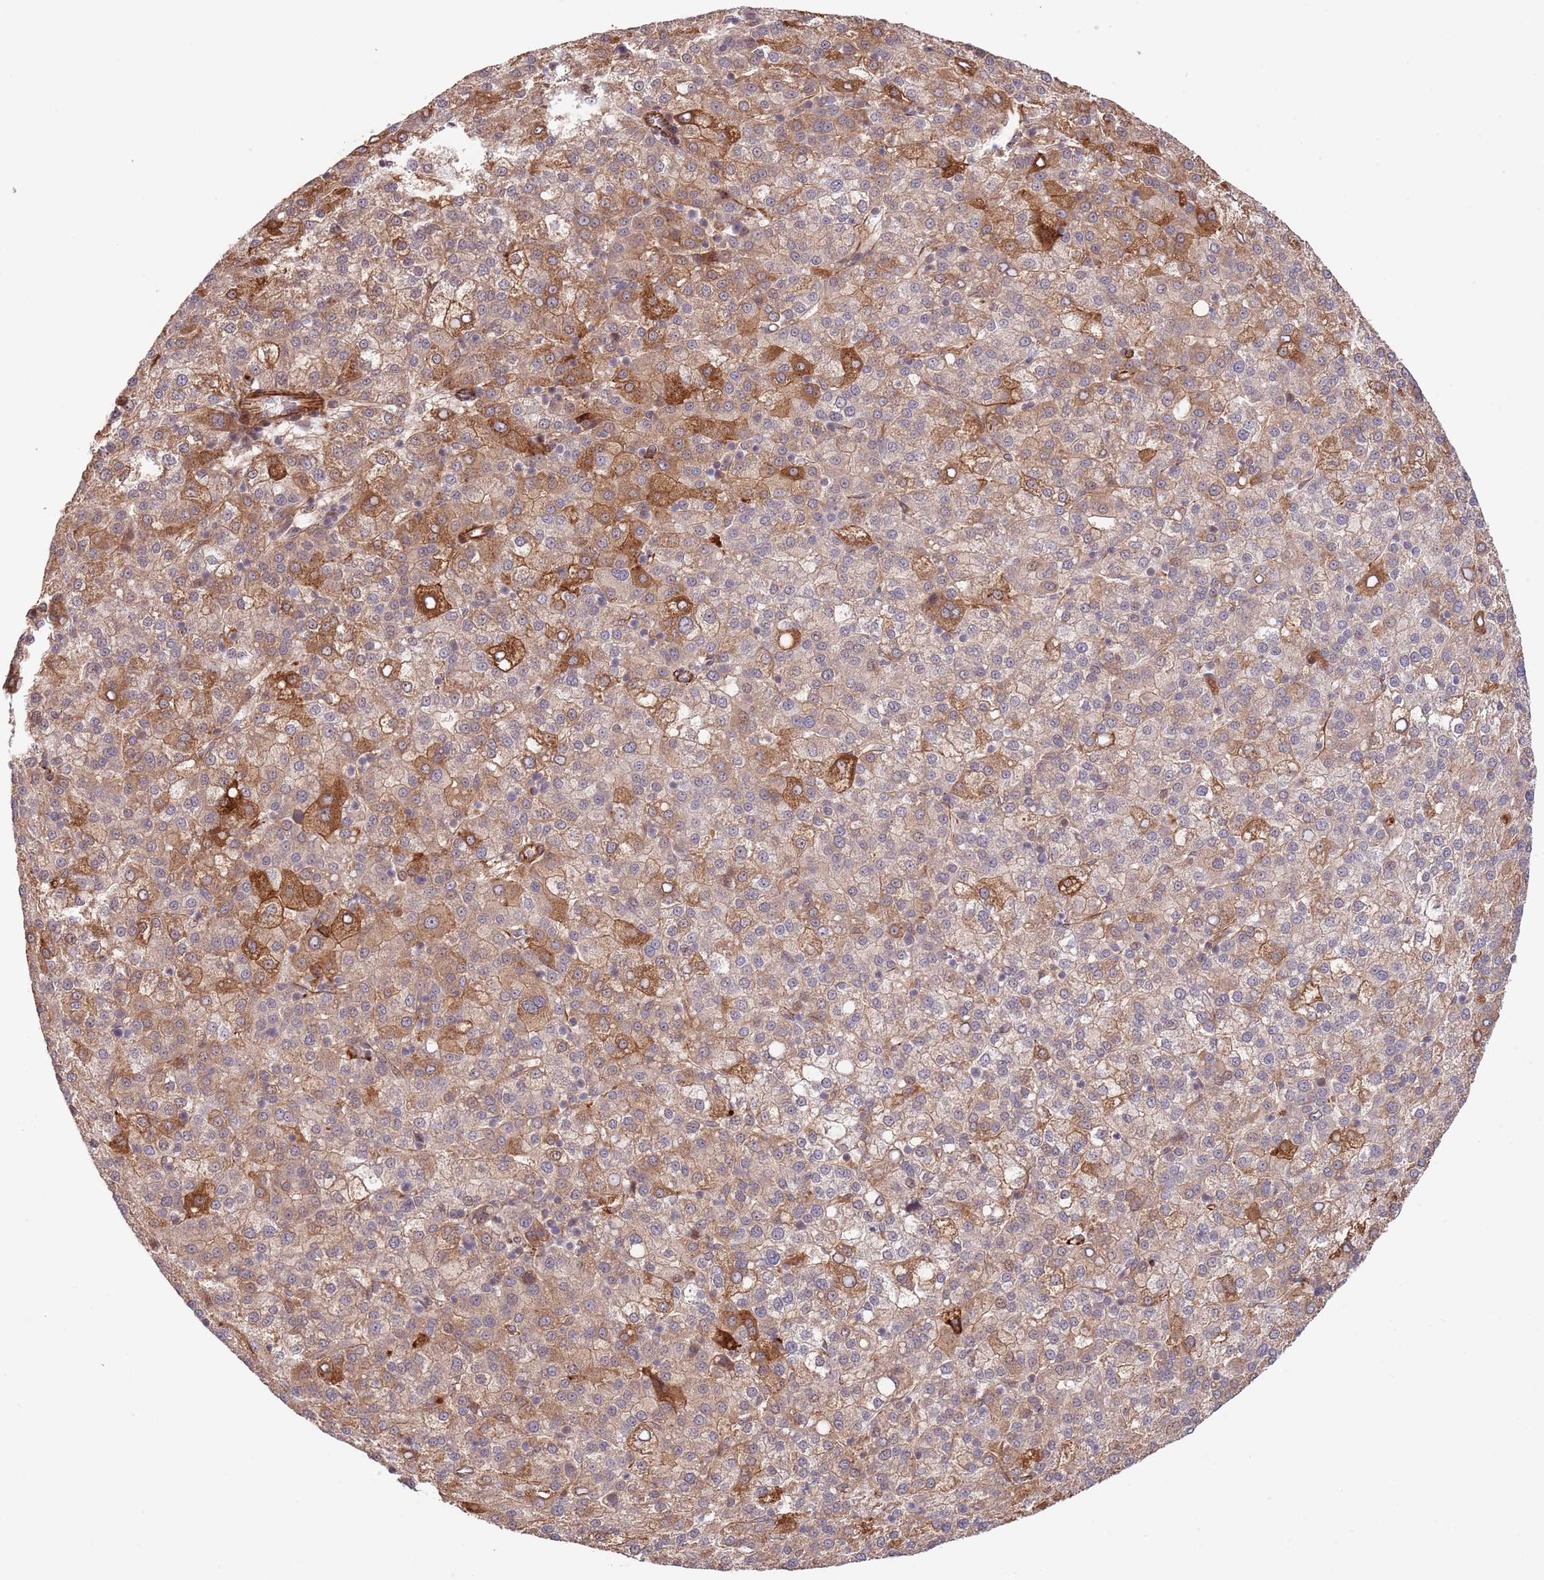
{"staining": {"intensity": "moderate", "quantity": "25%-75%", "location": "cytoplasmic/membranous"}, "tissue": "liver cancer", "cell_type": "Tumor cells", "image_type": "cancer", "snomed": [{"axis": "morphology", "description": "Carcinoma, Hepatocellular, NOS"}, {"axis": "topography", "description": "Liver"}], "caption": "Liver cancer was stained to show a protein in brown. There is medium levels of moderate cytoplasmic/membranous expression in about 25%-75% of tumor cells.", "gene": "NEK3", "patient": {"sex": "female", "age": 58}}